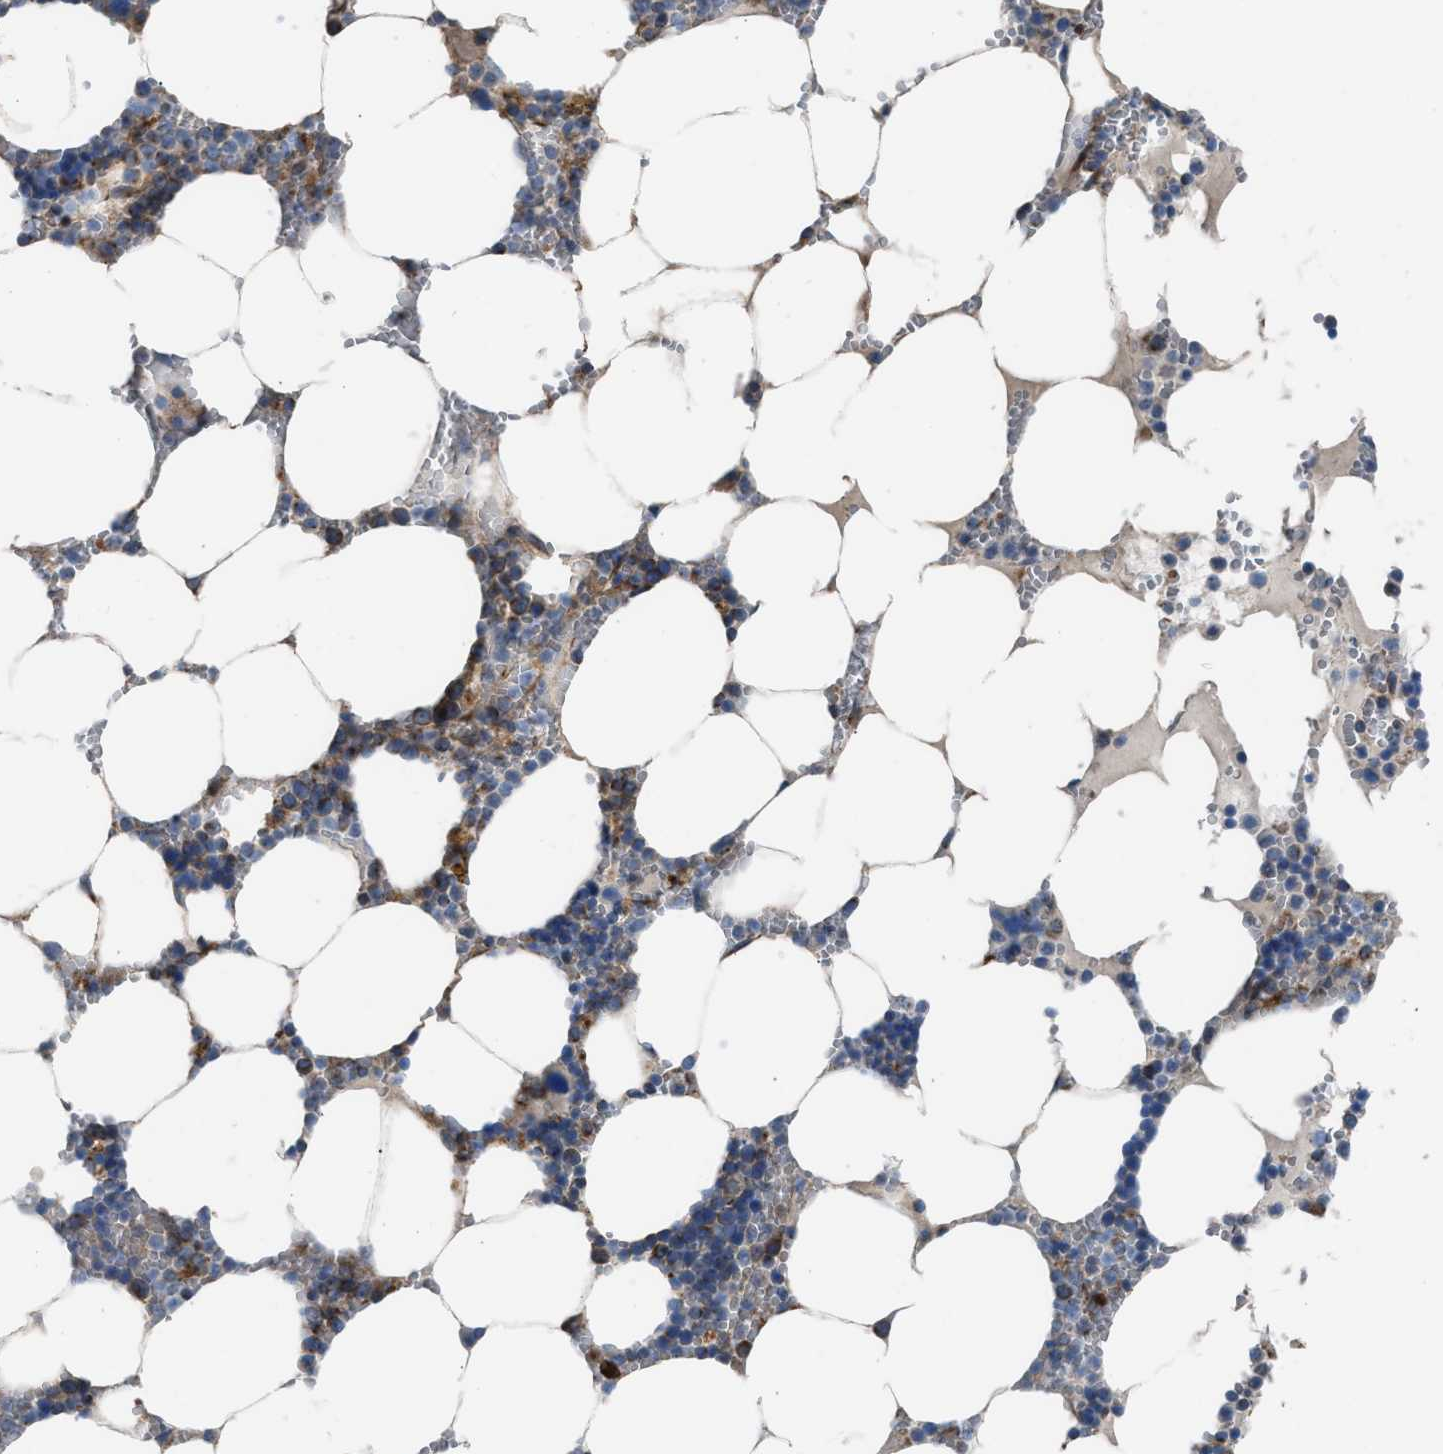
{"staining": {"intensity": "moderate", "quantity": "25%-75%", "location": "cytoplasmic/membranous"}, "tissue": "bone marrow", "cell_type": "Hematopoietic cells", "image_type": "normal", "snomed": [{"axis": "morphology", "description": "Normal tissue, NOS"}, {"axis": "topography", "description": "Bone marrow"}], "caption": "Bone marrow stained with a brown dye displays moderate cytoplasmic/membranous positive staining in about 25%-75% of hematopoietic cells.", "gene": "SLC10A3", "patient": {"sex": "male", "age": 70}}